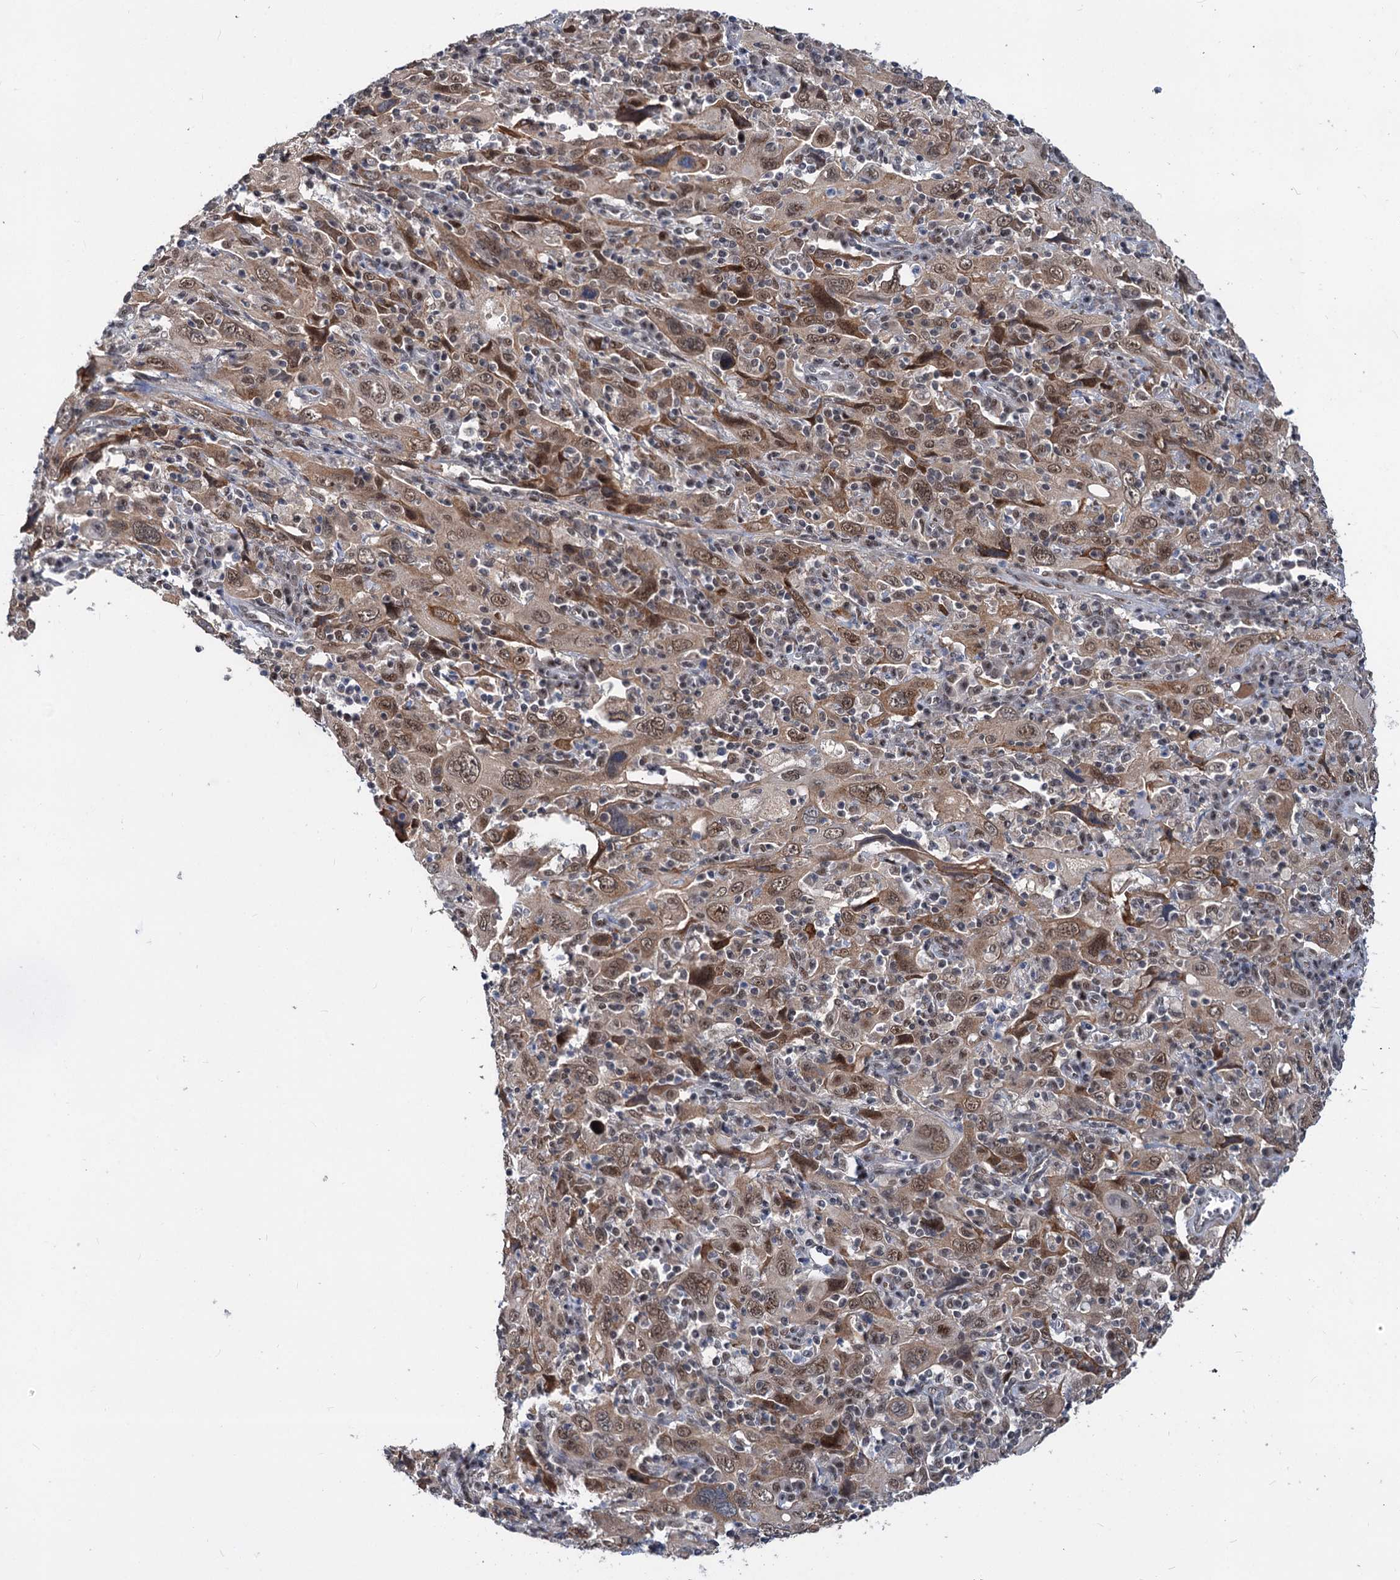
{"staining": {"intensity": "moderate", "quantity": ">75%", "location": "cytoplasmic/membranous,nuclear"}, "tissue": "cervical cancer", "cell_type": "Tumor cells", "image_type": "cancer", "snomed": [{"axis": "morphology", "description": "Squamous cell carcinoma, NOS"}, {"axis": "topography", "description": "Cervix"}], "caption": "An image showing moderate cytoplasmic/membranous and nuclear expression in approximately >75% of tumor cells in cervical cancer (squamous cell carcinoma), as visualized by brown immunohistochemical staining.", "gene": "PHF8", "patient": {"sex": "female", "age": 46}}